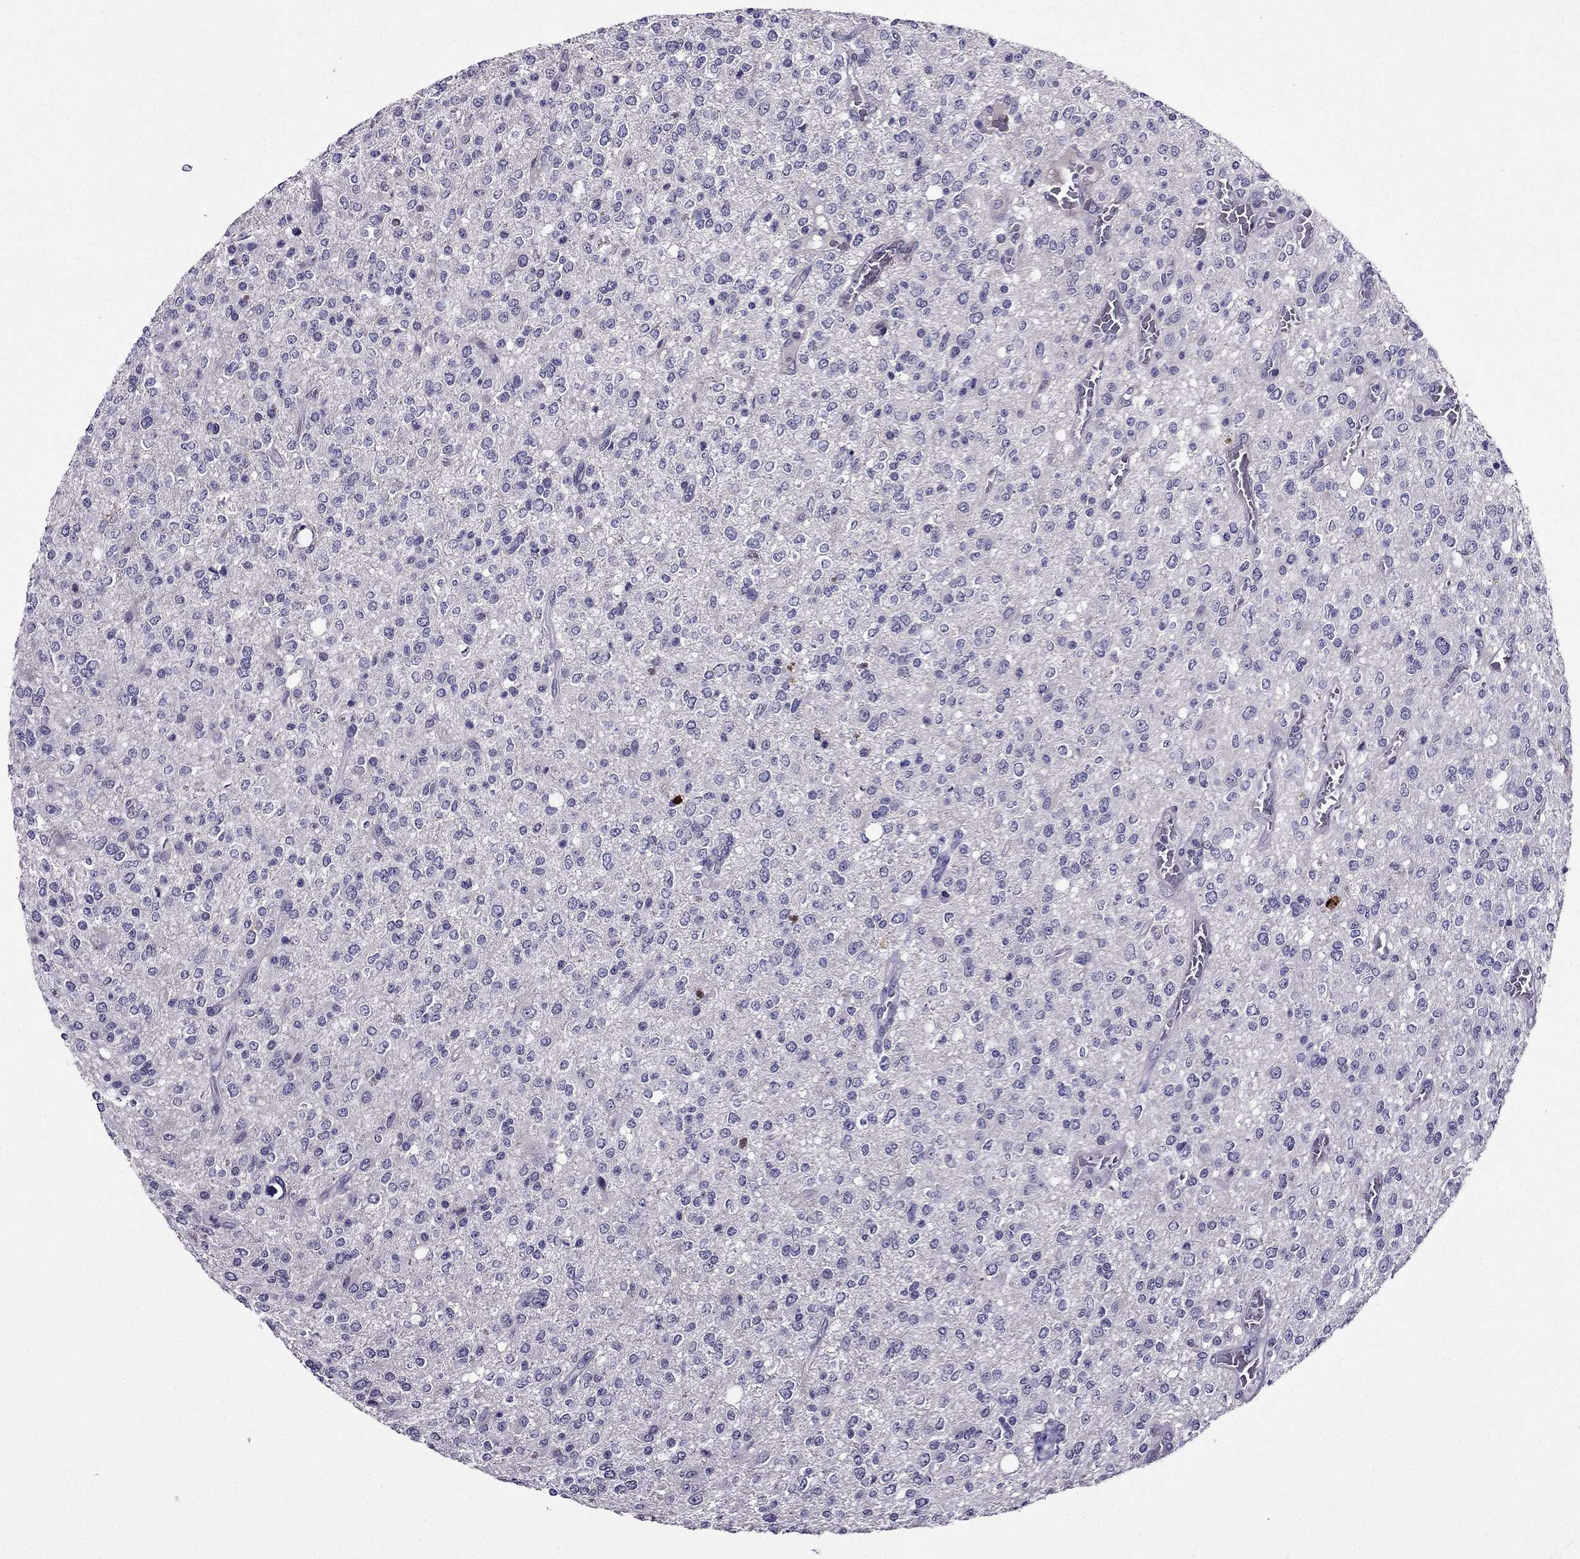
{"staining": {"intensity": "negative", "quantity": "none", "location": "none"}, "tissue": "glioma", "cell_type": "Tumor cells", "image_type": "cancer", "snomed": [{"axis": "morphology", "description": "Glioma, malignant, Low grade"}, {"axis": "topography", "description": "Brain"}], "caption": "There is no significant expression in tumor cells of malignant glioma (low-grade).", "gene": "DUSP15", "patient": {"sex": "male", "age": 67}}